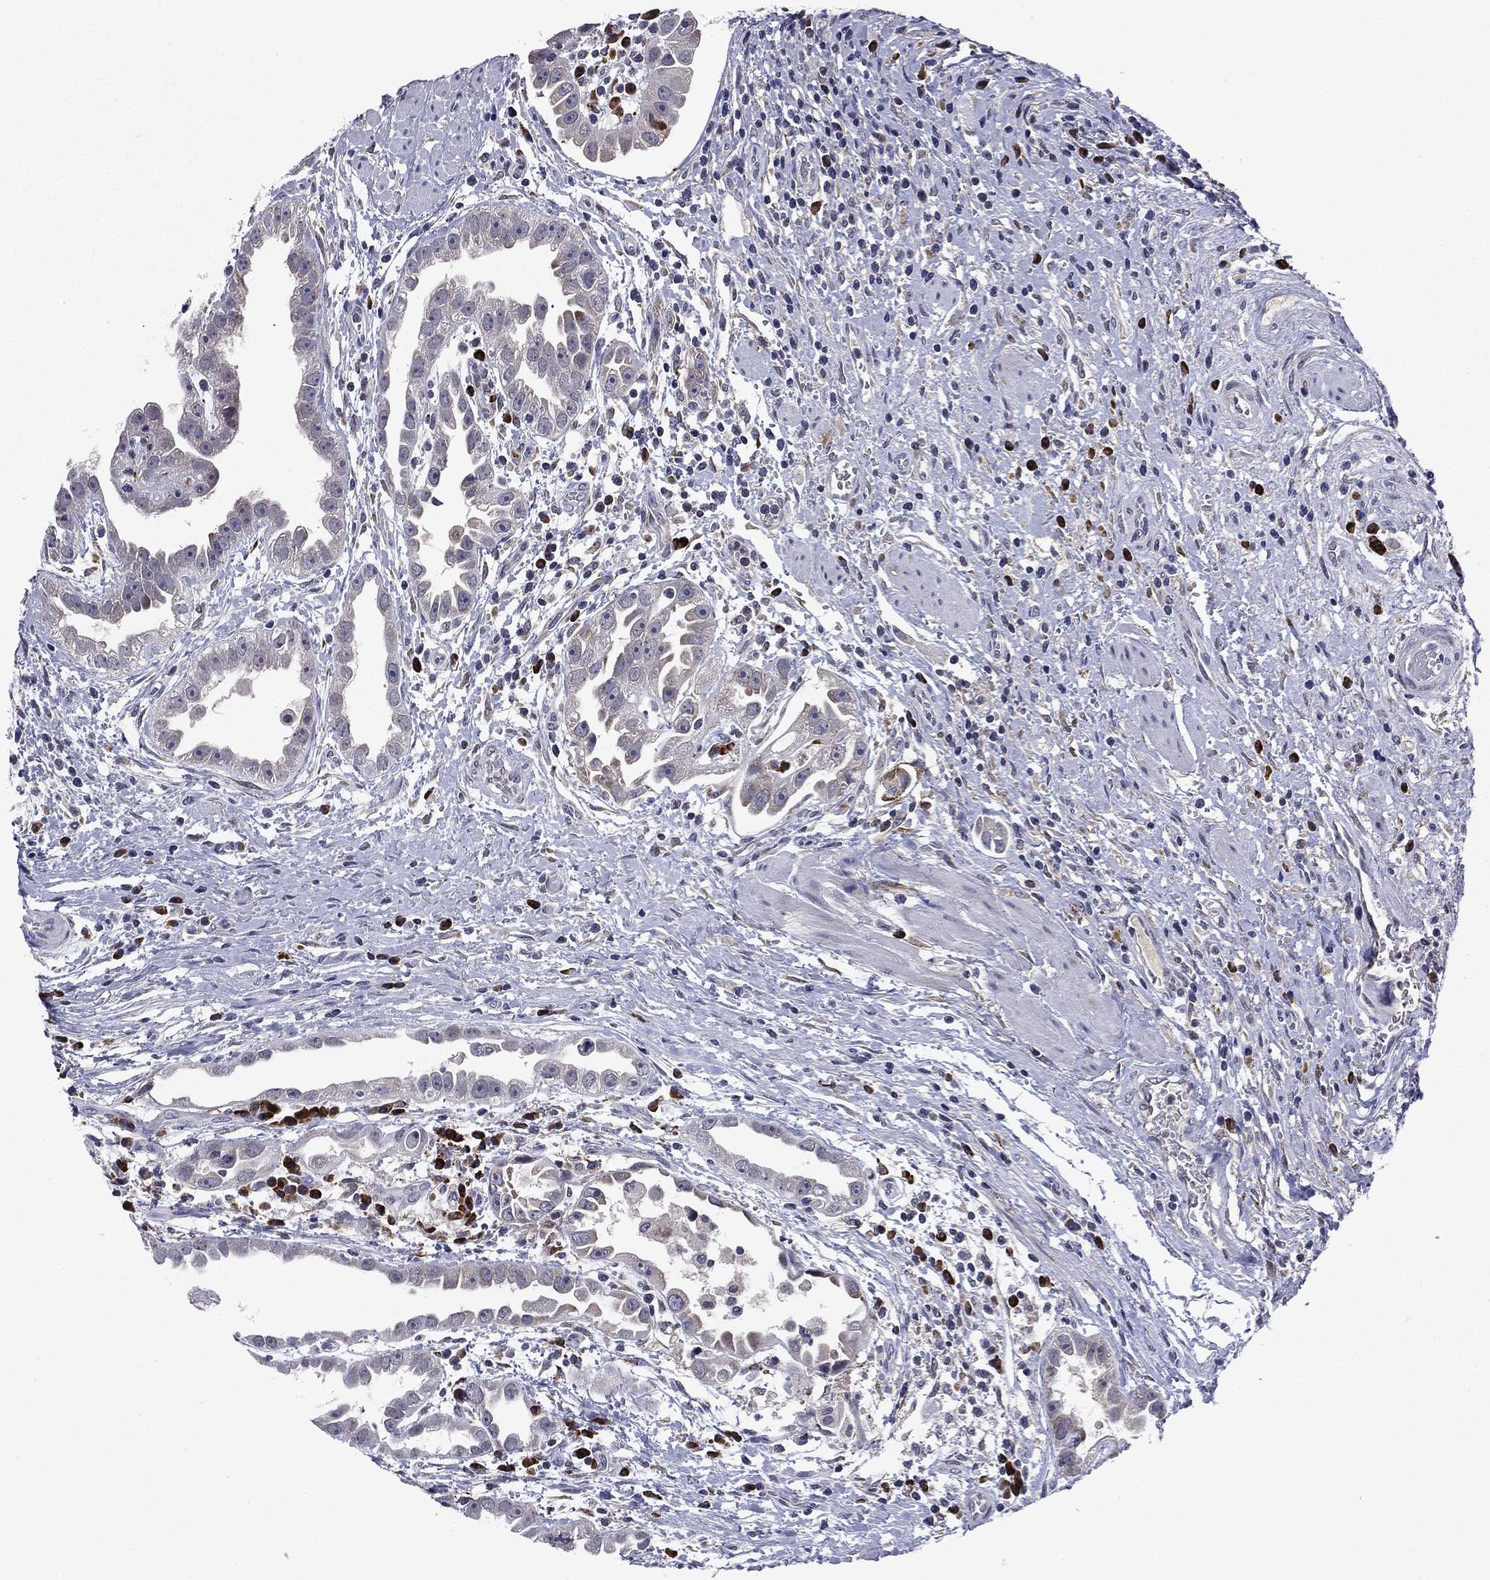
{"staining": {"intensity": "weak", "quantity": "<25%", "location": "cytoplasmic/membranous"}, "tissue": "urothelial cancer", "cell_type": "Tumor cells", "image_type": "cancer", "snomed": [{"axis": "morphology", "description": "Urothelial carcinoma, High grade"}, {"axis": "topography", "description": "Urinary bladder"}], "caption": "This is a histopathology image of immunohistochemistry staining of urothelial cancer, which shows no staining in tumor cells.", "gene": "ECM1", "patient": {"sex": "female", "age": 41}}